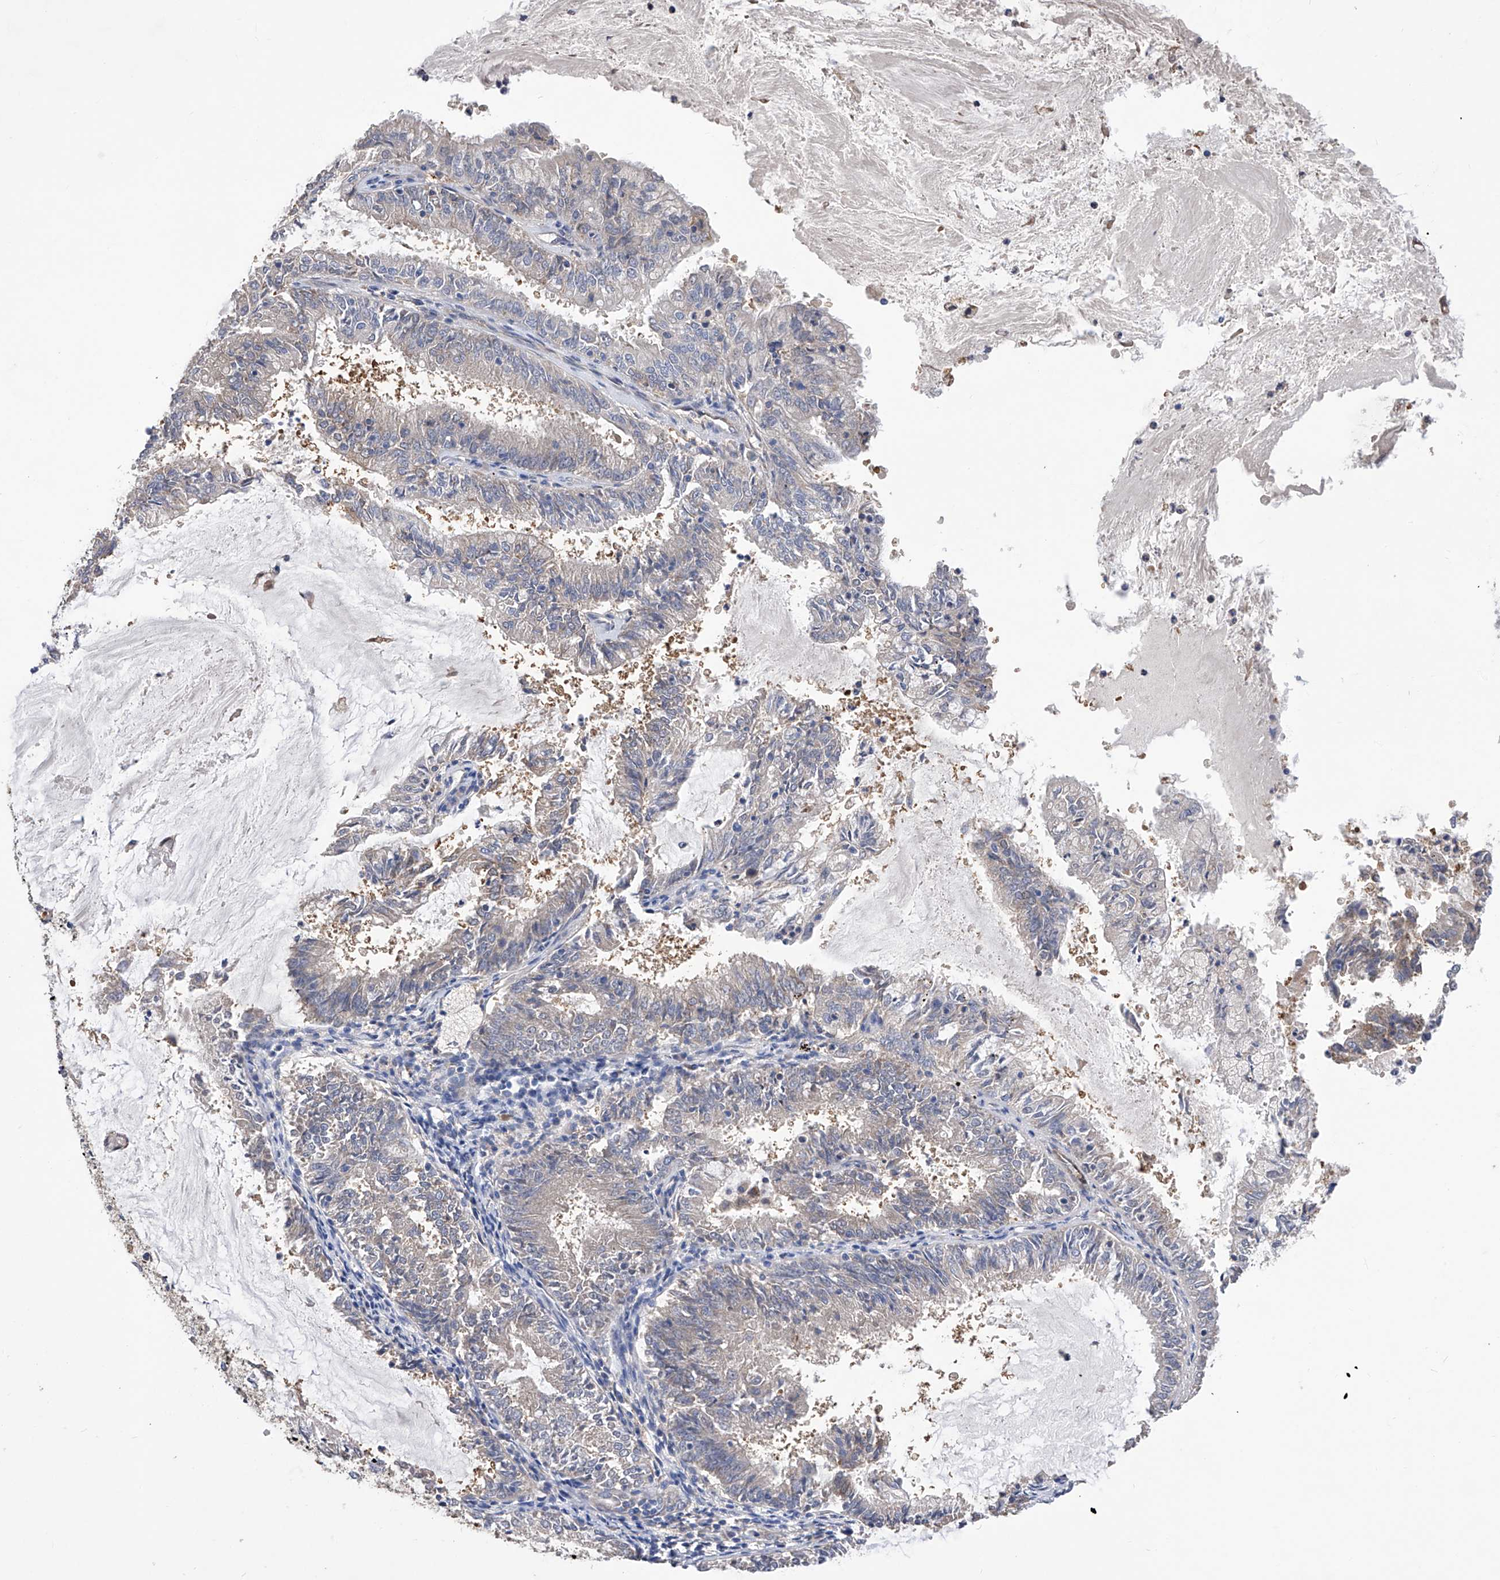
{"staining": {"intensity": "weak", "quantity": "<25%", "location": "cytoplasmic/membranous"}, "tissue": "endometrial cancer", "cell_type": "Tumor cells", "image_type": "cancer", "snomed": [{"axis": "morphology", "description": "Adenocarcinoma, NOS"}, {"axis": "topography", "description": "Endometrium"}], "caption": "A micrograph of endometrial adenocarcinoma stained for a protein demonstrates no brown staining in tumor cells.", "gene": "SPATA20", "patient": {"sex": "female", "age": 57}}